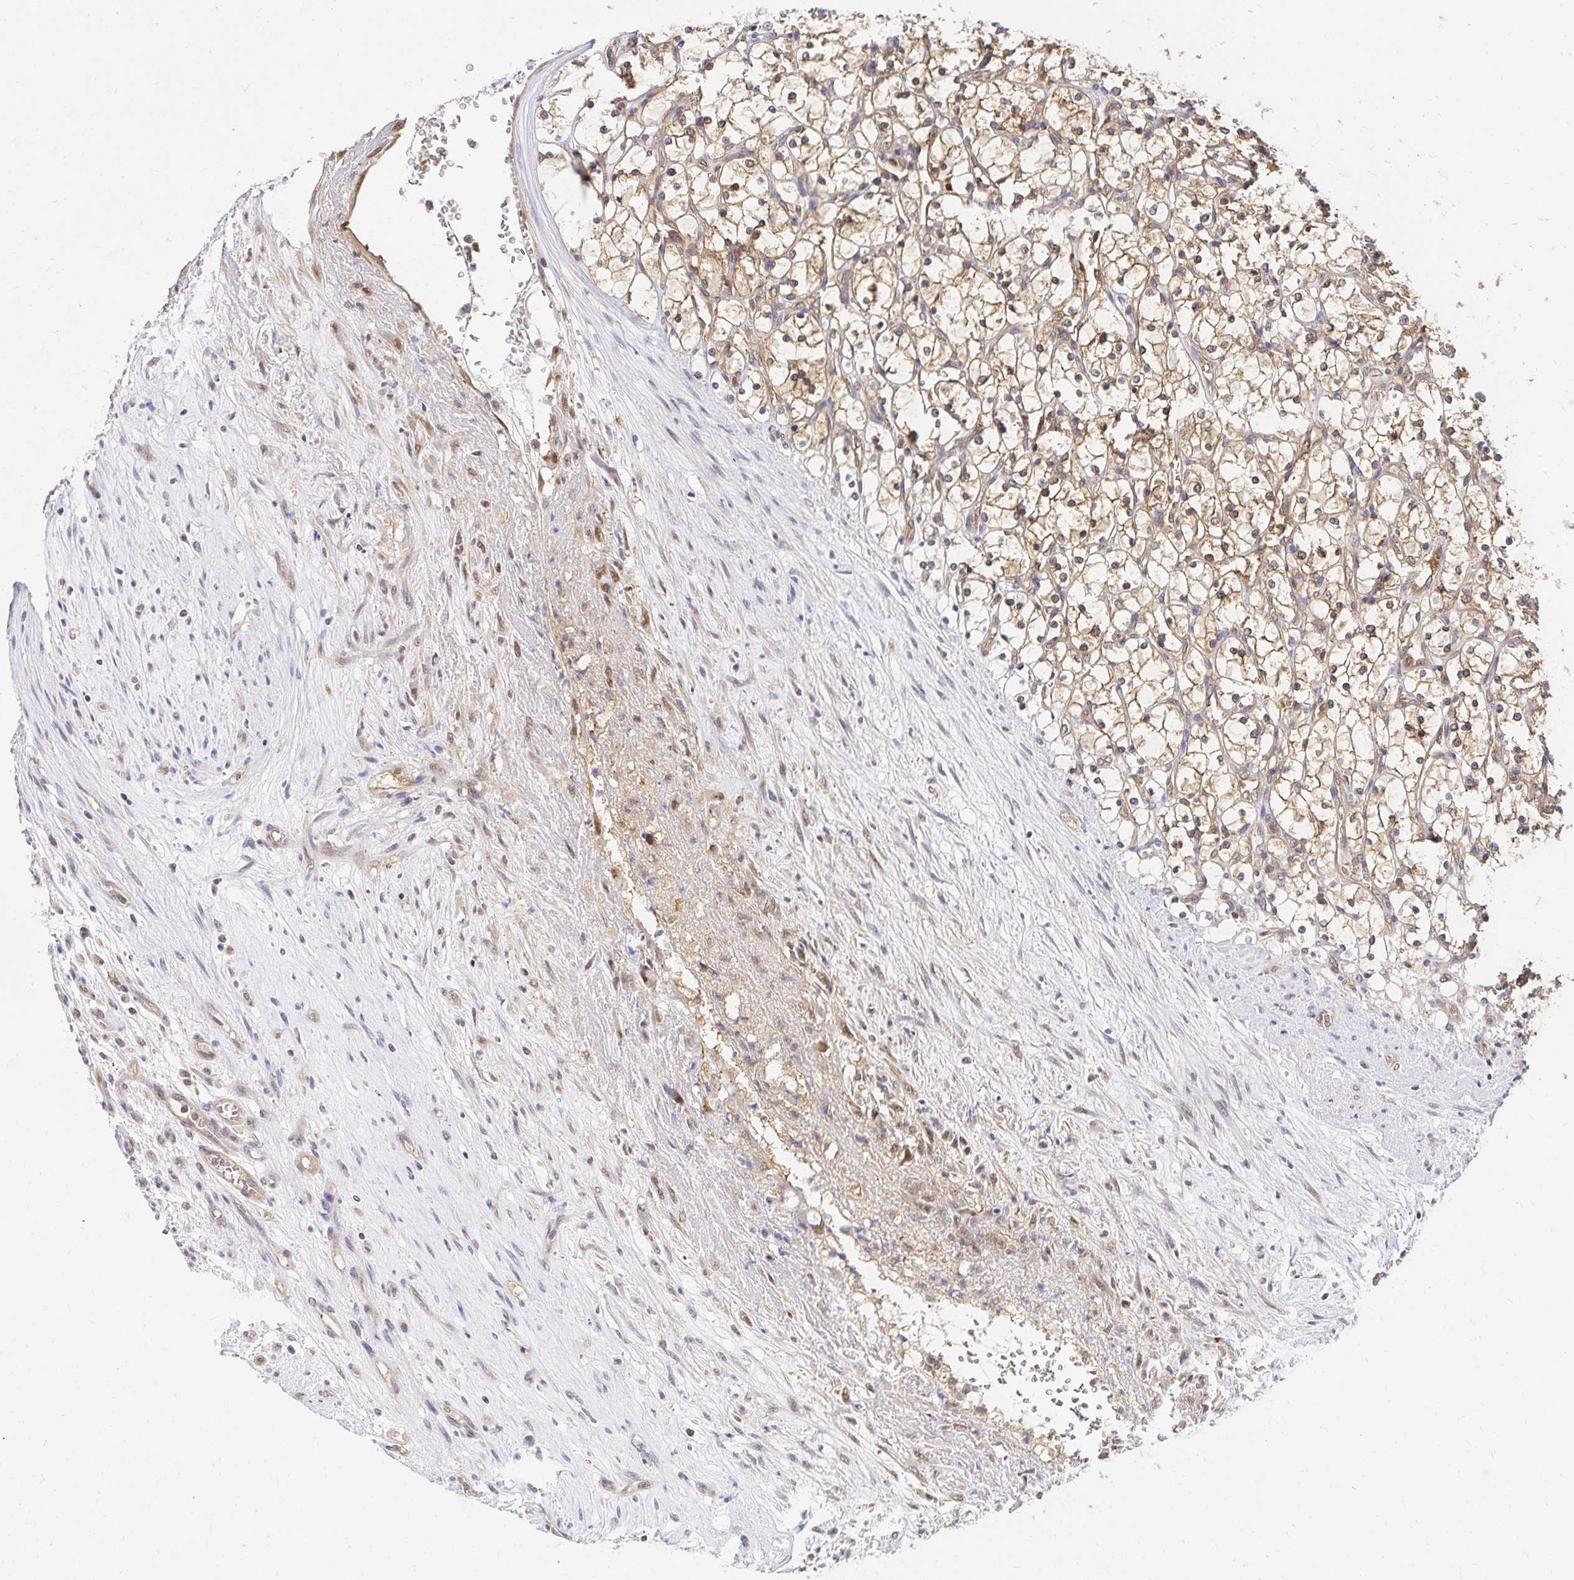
{"staining": {"intensity": "weak", "quantity": ">75%", "location": "cytoplasmic/membranous,nuclear"}, "tissue": "renal cancer", "cell_type": "Tumor cells", "image_type": "cancer", "snomed": [{"axis": "morphology", "description": "Adenocarcinoma, NOS"}, {"axis": "topography", "description": "Kidney"}], "caption": "Renal cancer (adenocarcinoma) stained with a brown dye reveals weak cytoplasmic/membranous and nuclear positive expression in approximately >75% of tumor cells.", "gene": "PSMA4", "patient": {"sex": "female", "age": 69}}